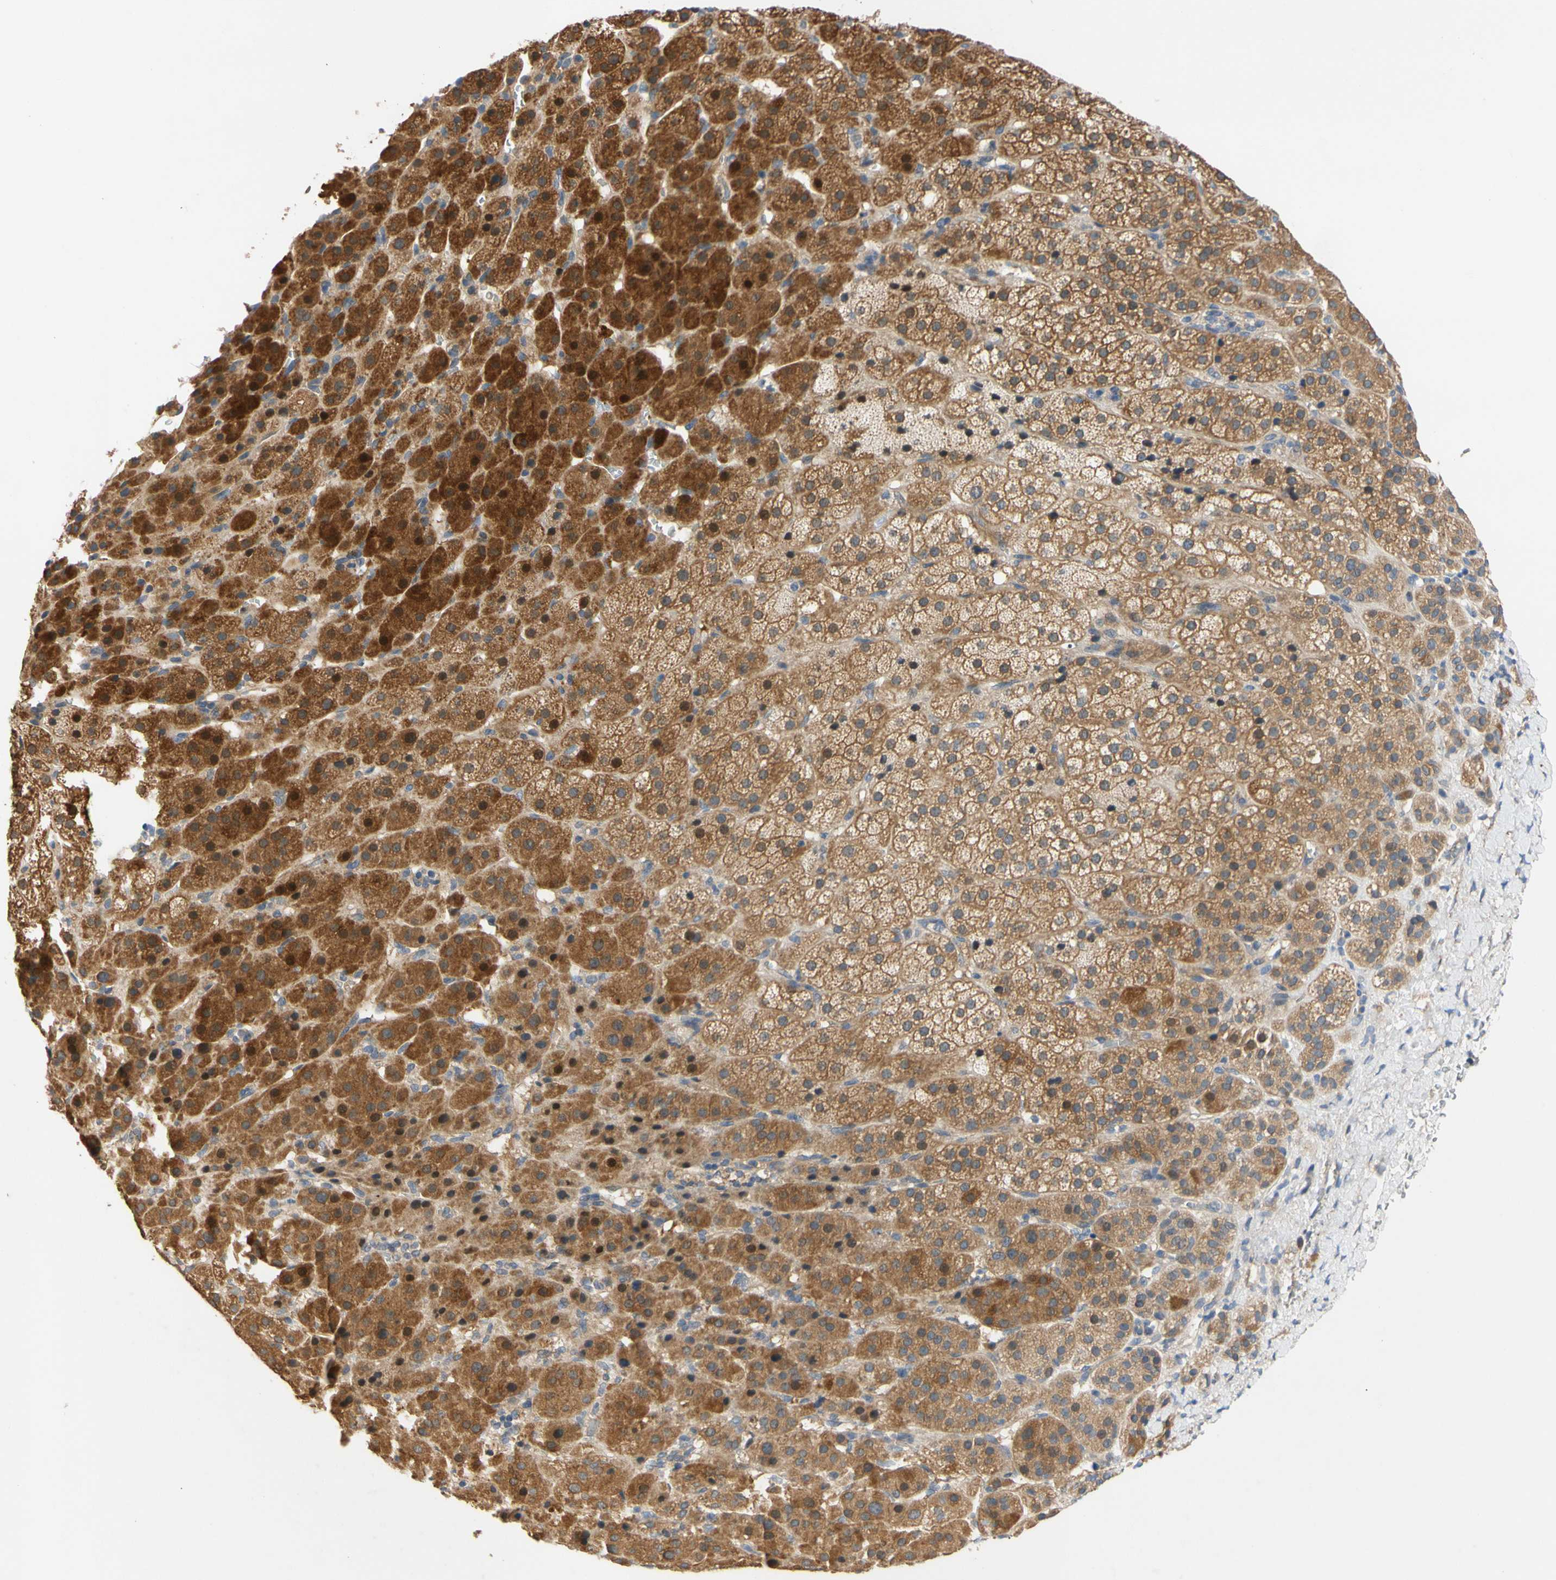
{"staining": {"intensity": "strong", "quantity": ">75%", "location": "cytoplasmic/membranous"}, "tissue": "adrenal gland", "cell_type": "Glandular cells", "image_type": "normal", "snomed": [{"axis": "morphology", "description": "Normal tissue, NOS"}, {"axis": "topography", "description": "Adrenal gland"}], "caption": "Immunohistochemical staining of unremarkable human adrenal gland displays strong cytoplasmic/membranous protein expression in approximately >75% of glandular cells. (Brightfield microscopy of DAB IHC at high magnification).", "gene": "MBTPS2", "patient": {"sex": "female", "age": 57}}